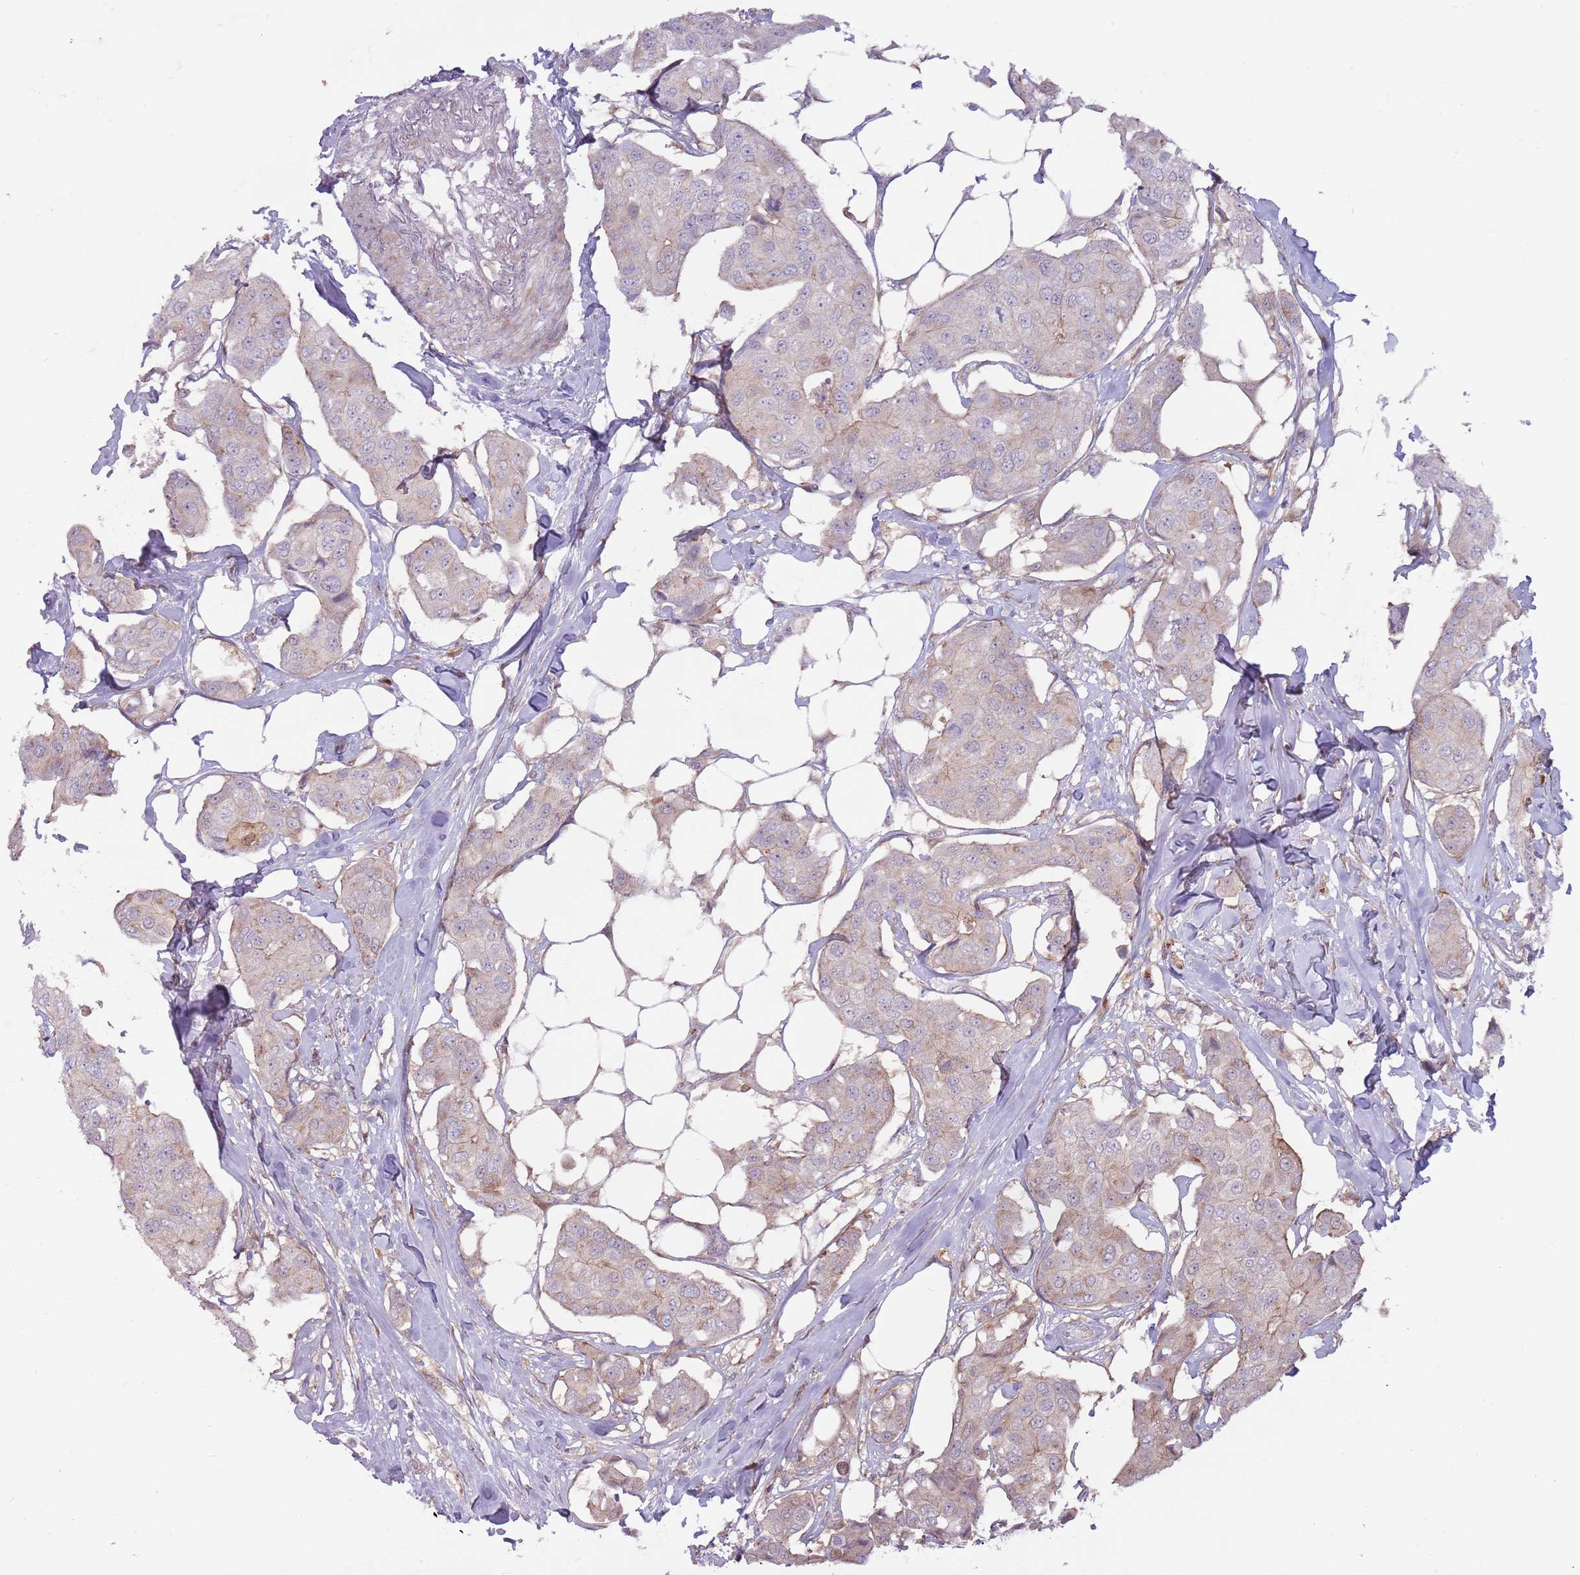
{"staining": {"intensity": "negative", "quantity": "none", "location": "none"}, "tissue": "breast cancer", "cell_type": "Tumor cells", "image_type": "cancer", "snomed": [{"axis": "morphology", "description": "Duct carcinoma"}, {"axis": "topography", "description": "Breast"}, {"axis": "topography", "description": "Lymph node"}], "caption": "Protein analysis of breast cancer displays no significant positivity in tumor cells.", "gene": "CCDC150", "patient": {"sex": "female", "age": 80}}